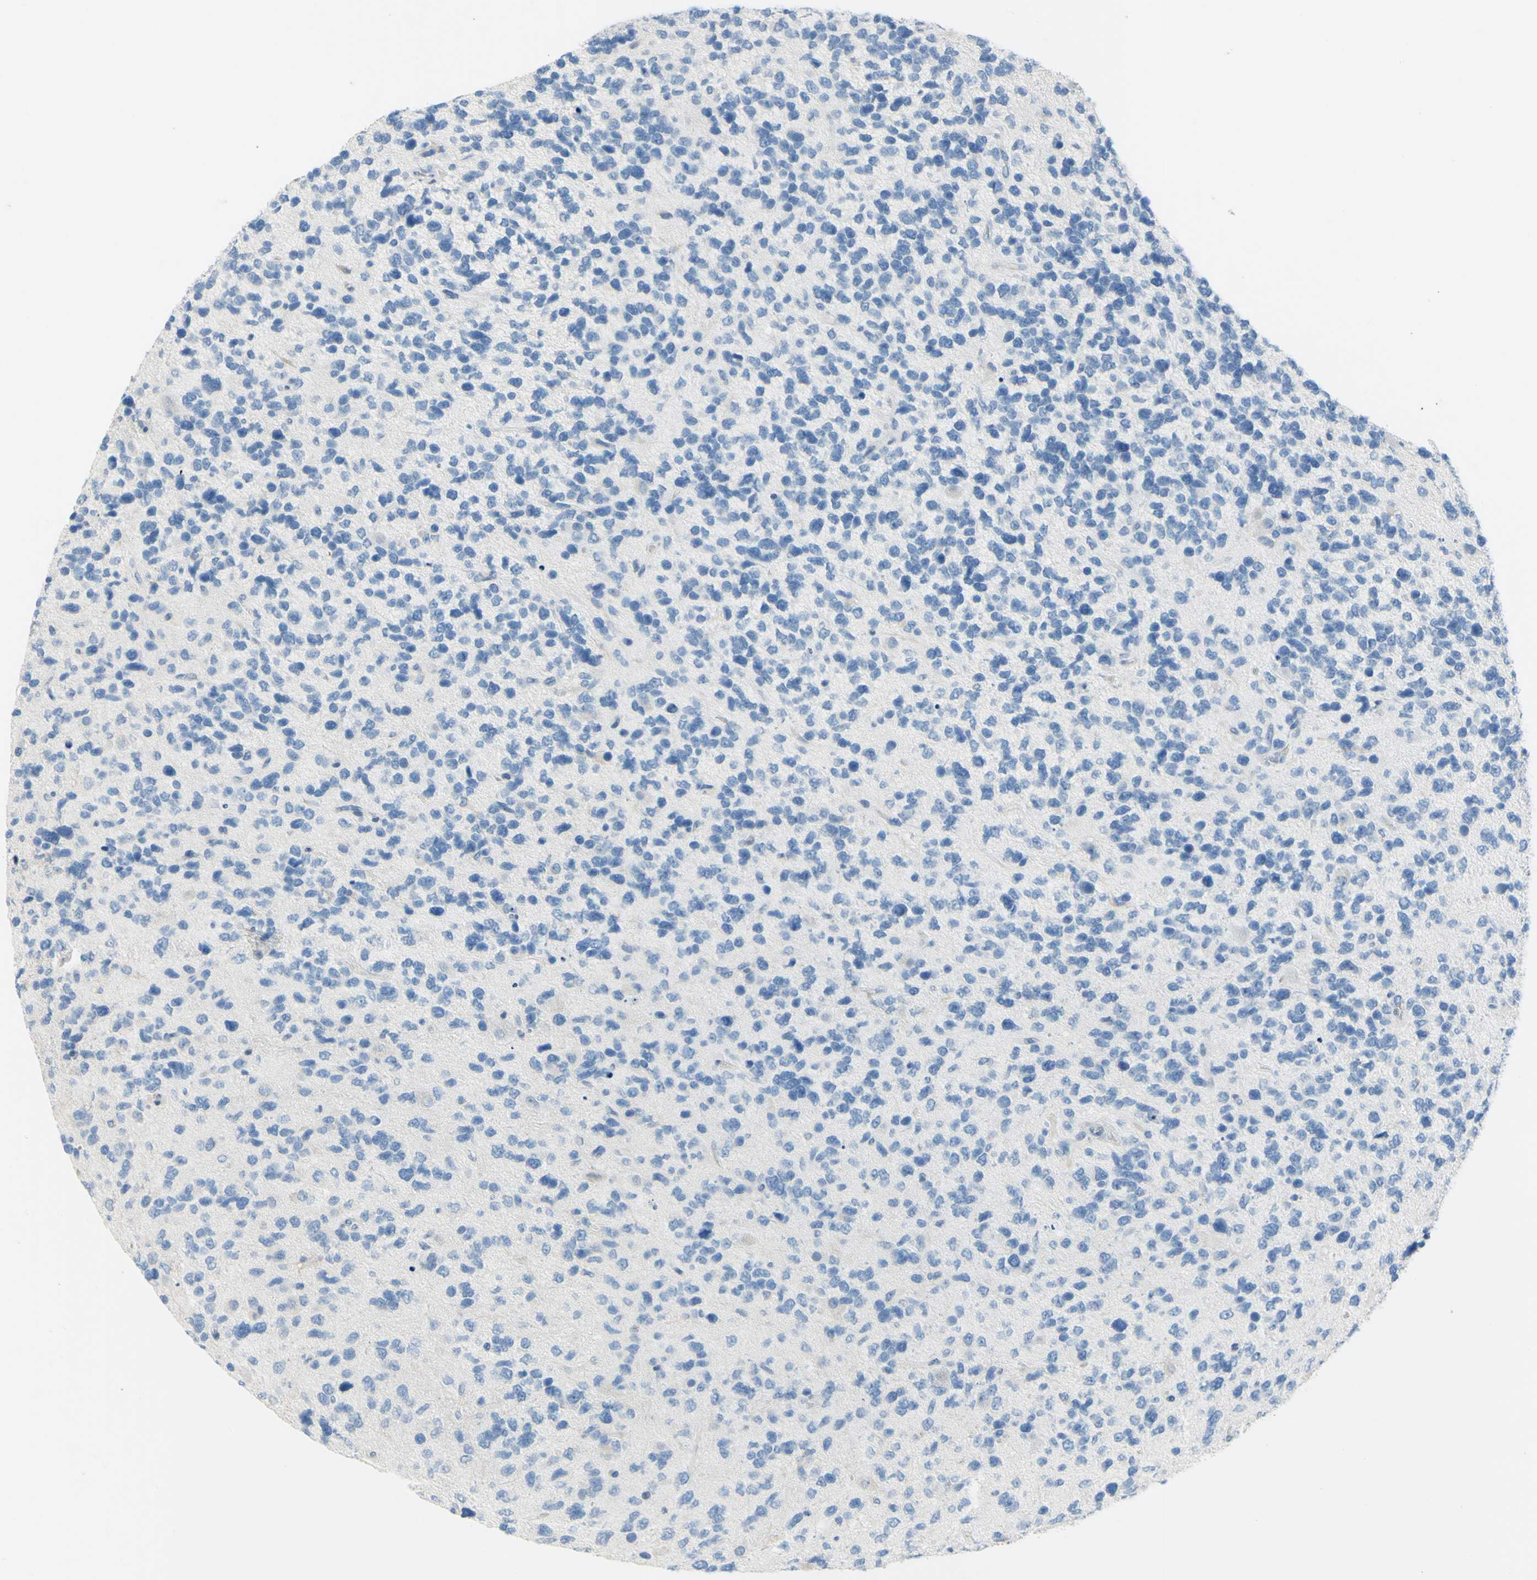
{"staining": {"intensity": "negative", "quantity": "none", "location": "none"}, "tissue": "glioma", "cell_type": "Tumor cells", "image_type": "cancer", "snomed": [{"axis": "morphology", "description": "Glioma, malignant, High grade"}, {"axis": "topography", "description": "Brain"}], "caption": "A high-resolution photomicrograph shows immunohistochemistry staining of malignant glioma (high-grade), which displays no significant expression in tumor cells. (DAB (3,3'-diaminobenzidine) IHC, high magnification).", "gene": "DCT", "patient": {"sex": "female", "age": 58}}